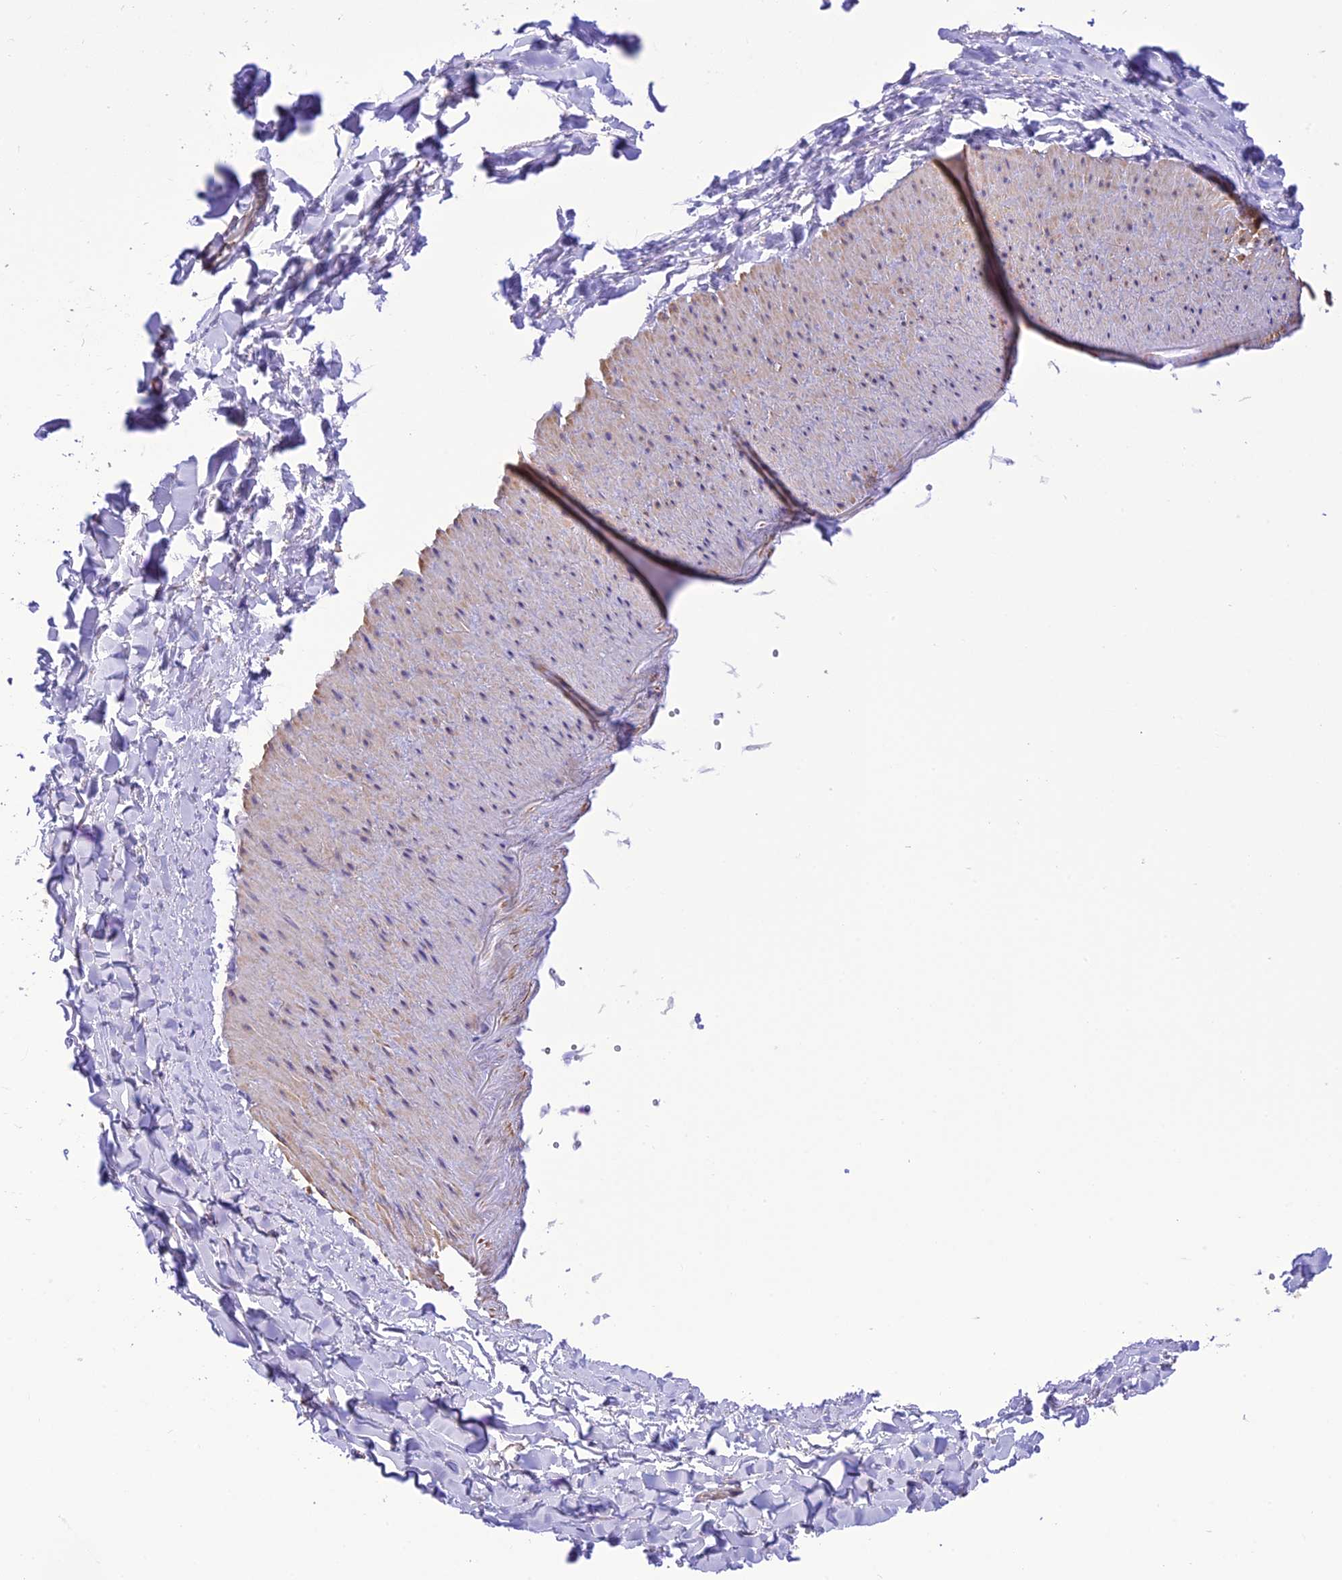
{"staining": {"intensity": "negative", "quantity": "none", "location": "none"}, "tissue": "adipose tissue", "cell_type": "Adipocytes", "image_type": "normal", "snomed": [{"axis": "morphology", "description": "Normal tissue, NOS"}, {"axis": "topography", "description": "Gallbladder"}, {"axis": "topography", "description": "Peripheral nerve tissue"}], "caption": "This is a photomicrograph of IHC staining of unremarkable adipose tissue, which shows no staining in adipocytes.", "gene": "MAP3K12", "patient": {"sex": "male", "age": 38}}